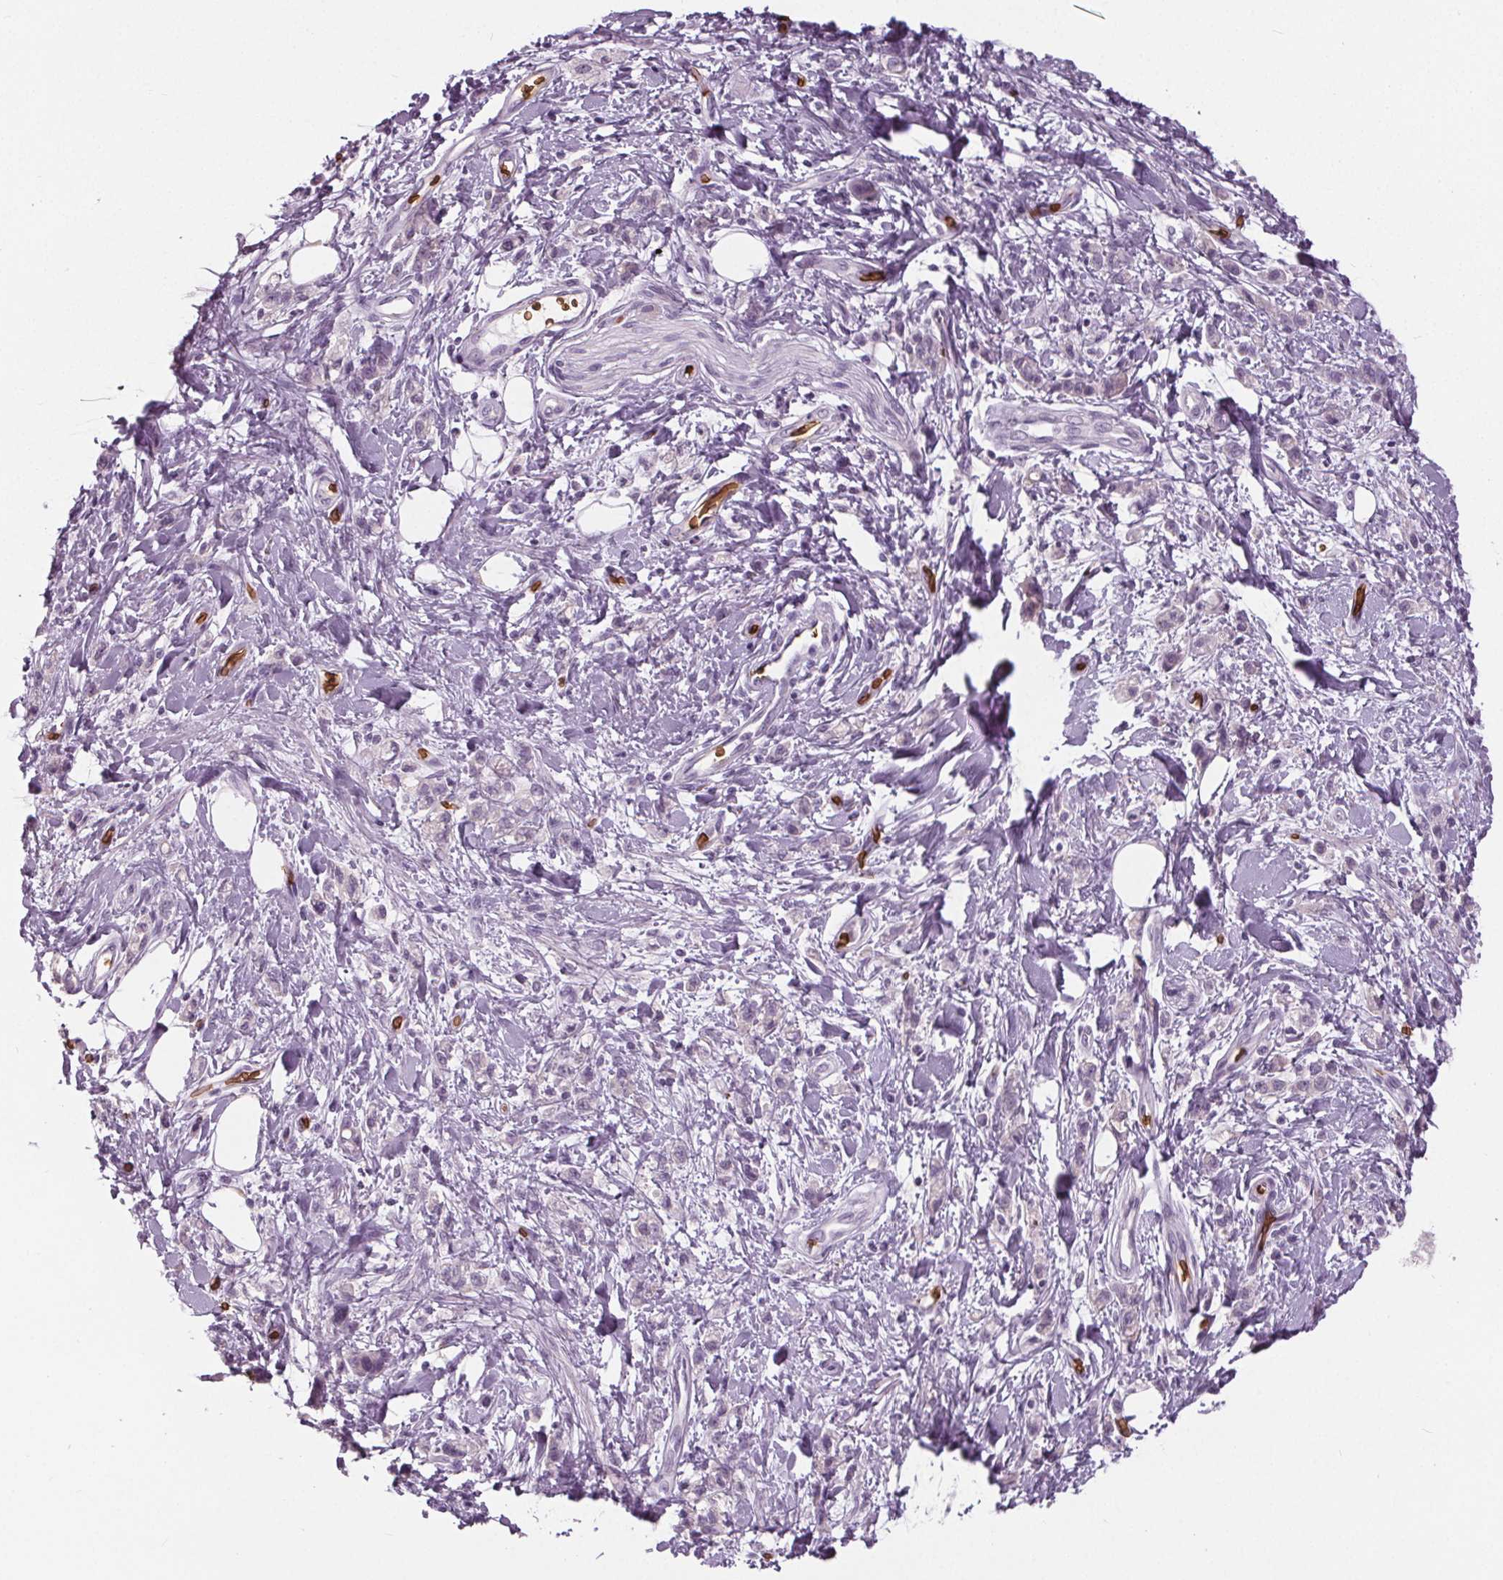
{"staining": {"intensity": "negative", "quantity": "none", "location": "none"}, "tissue": "stomach cancer", "cell_type": "Tumor cells", "image_type": "cancer", "snomed": [{"axis": "morphology", "description": "Adenocarcinoma, NOS"}, {"axis": "topography", "description": "Stomach"}], "caption": "Immunohistochemistry (IHC) photomicrograph of neoplastic tissue: human adenocarcinoma (stomach) stained with DAB displays no significant protein expression in tumor cells.", "gene": "SLC4A1", "patient": {"sex": "male", "age": 77}}